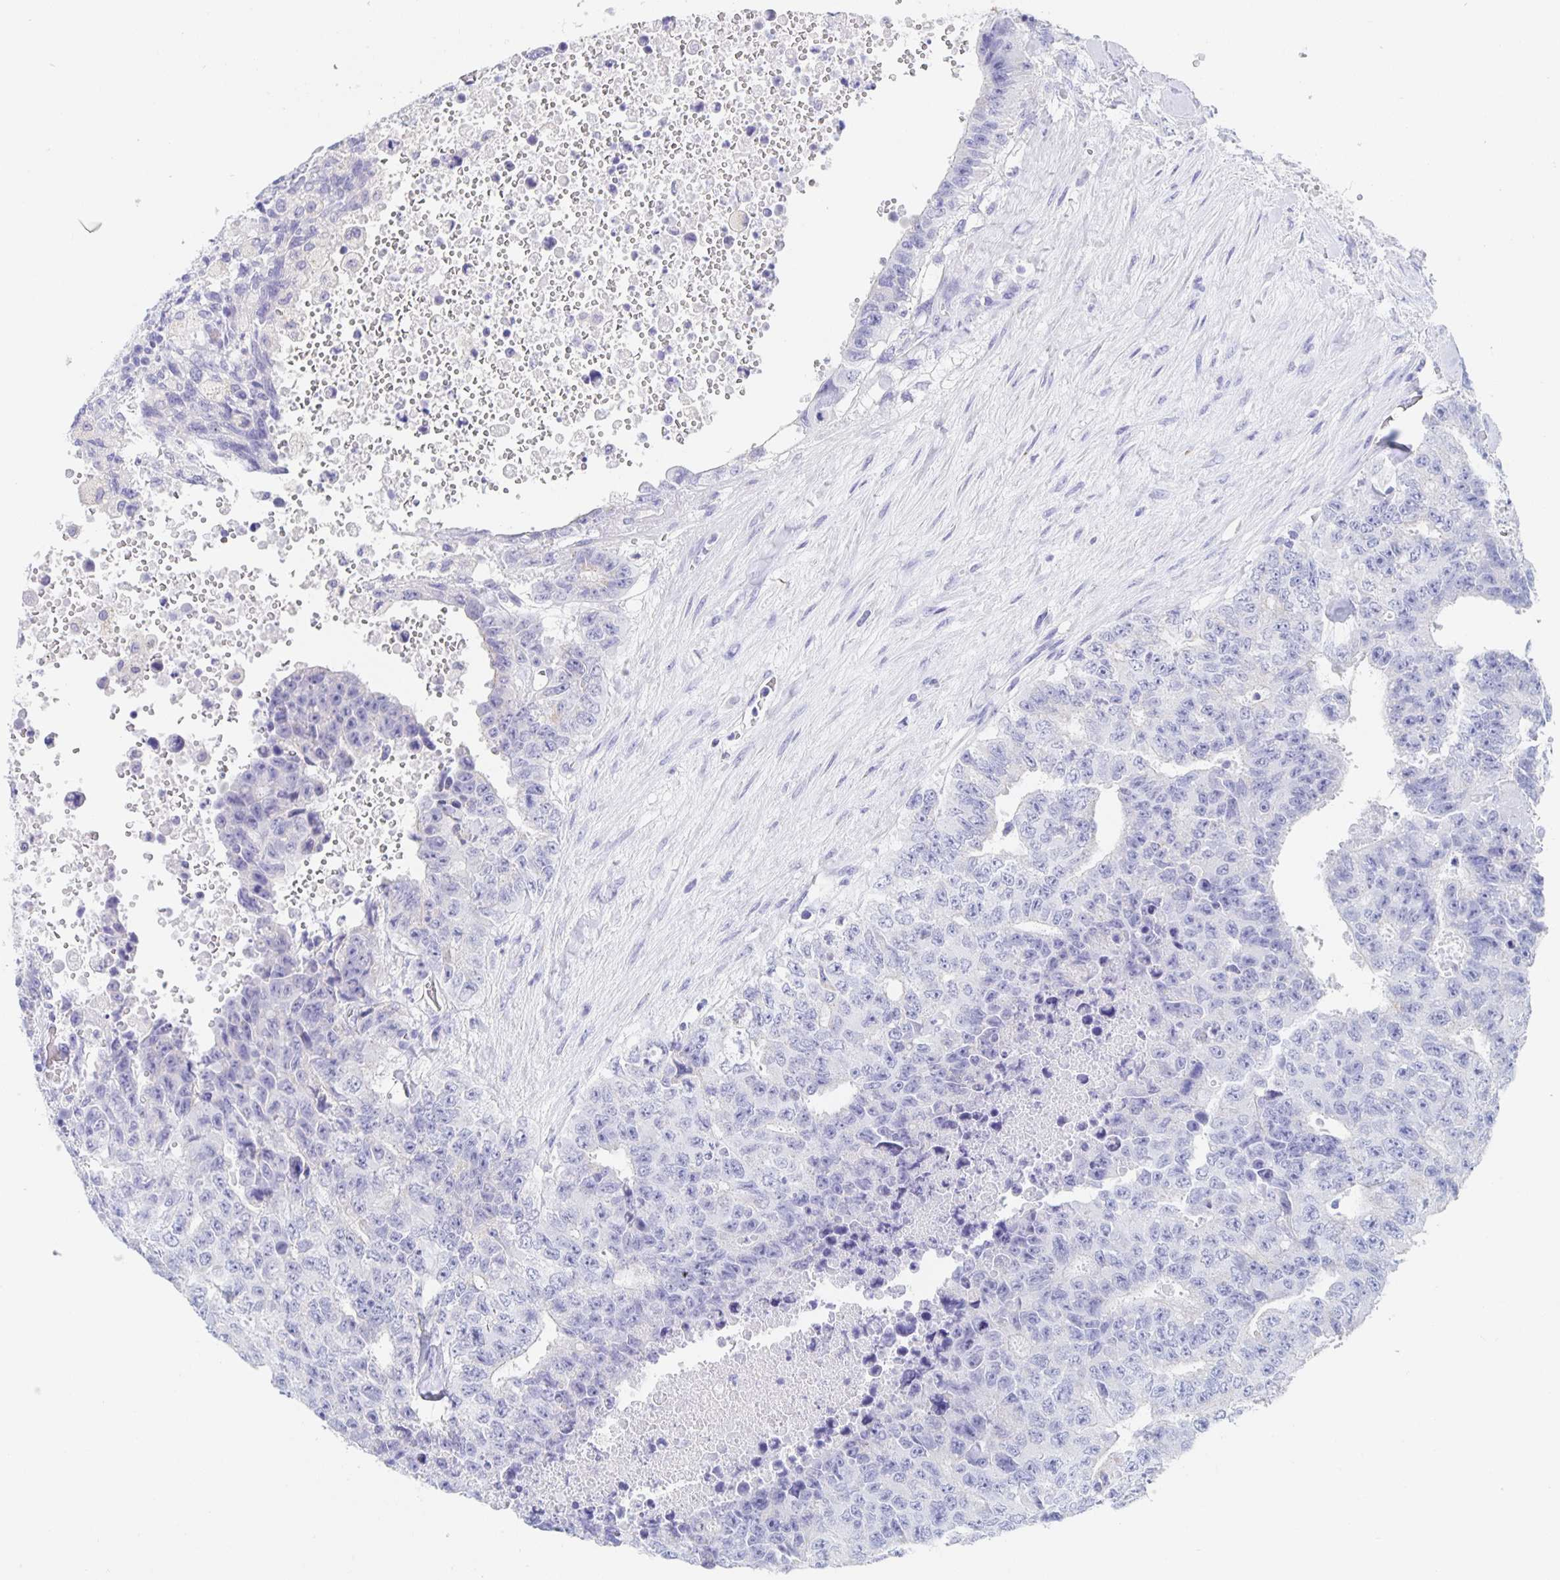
{"staining": {"intensity": "negative", "quantity": "none", "location": "none"}, "tissue": "testis cancer", "cell_type": "Tumor cells", "image_type": "cancer", "snomed": [{"axis": "morphology", "description": "Carcinoma, Embryonal, NOS"}, {"axis": "topography", "description": "Testis"}], "caption": "The photomicrograph displays no significant expression in tumor cells of embryonal carcinoma (testis). (DAB (3,3'-diaminobenzidine) immunohistochemistry (IHC) with hematoxylin counter stain).", "gene": "DMBT1", "patient": {"sex": "male", "age": 24}}